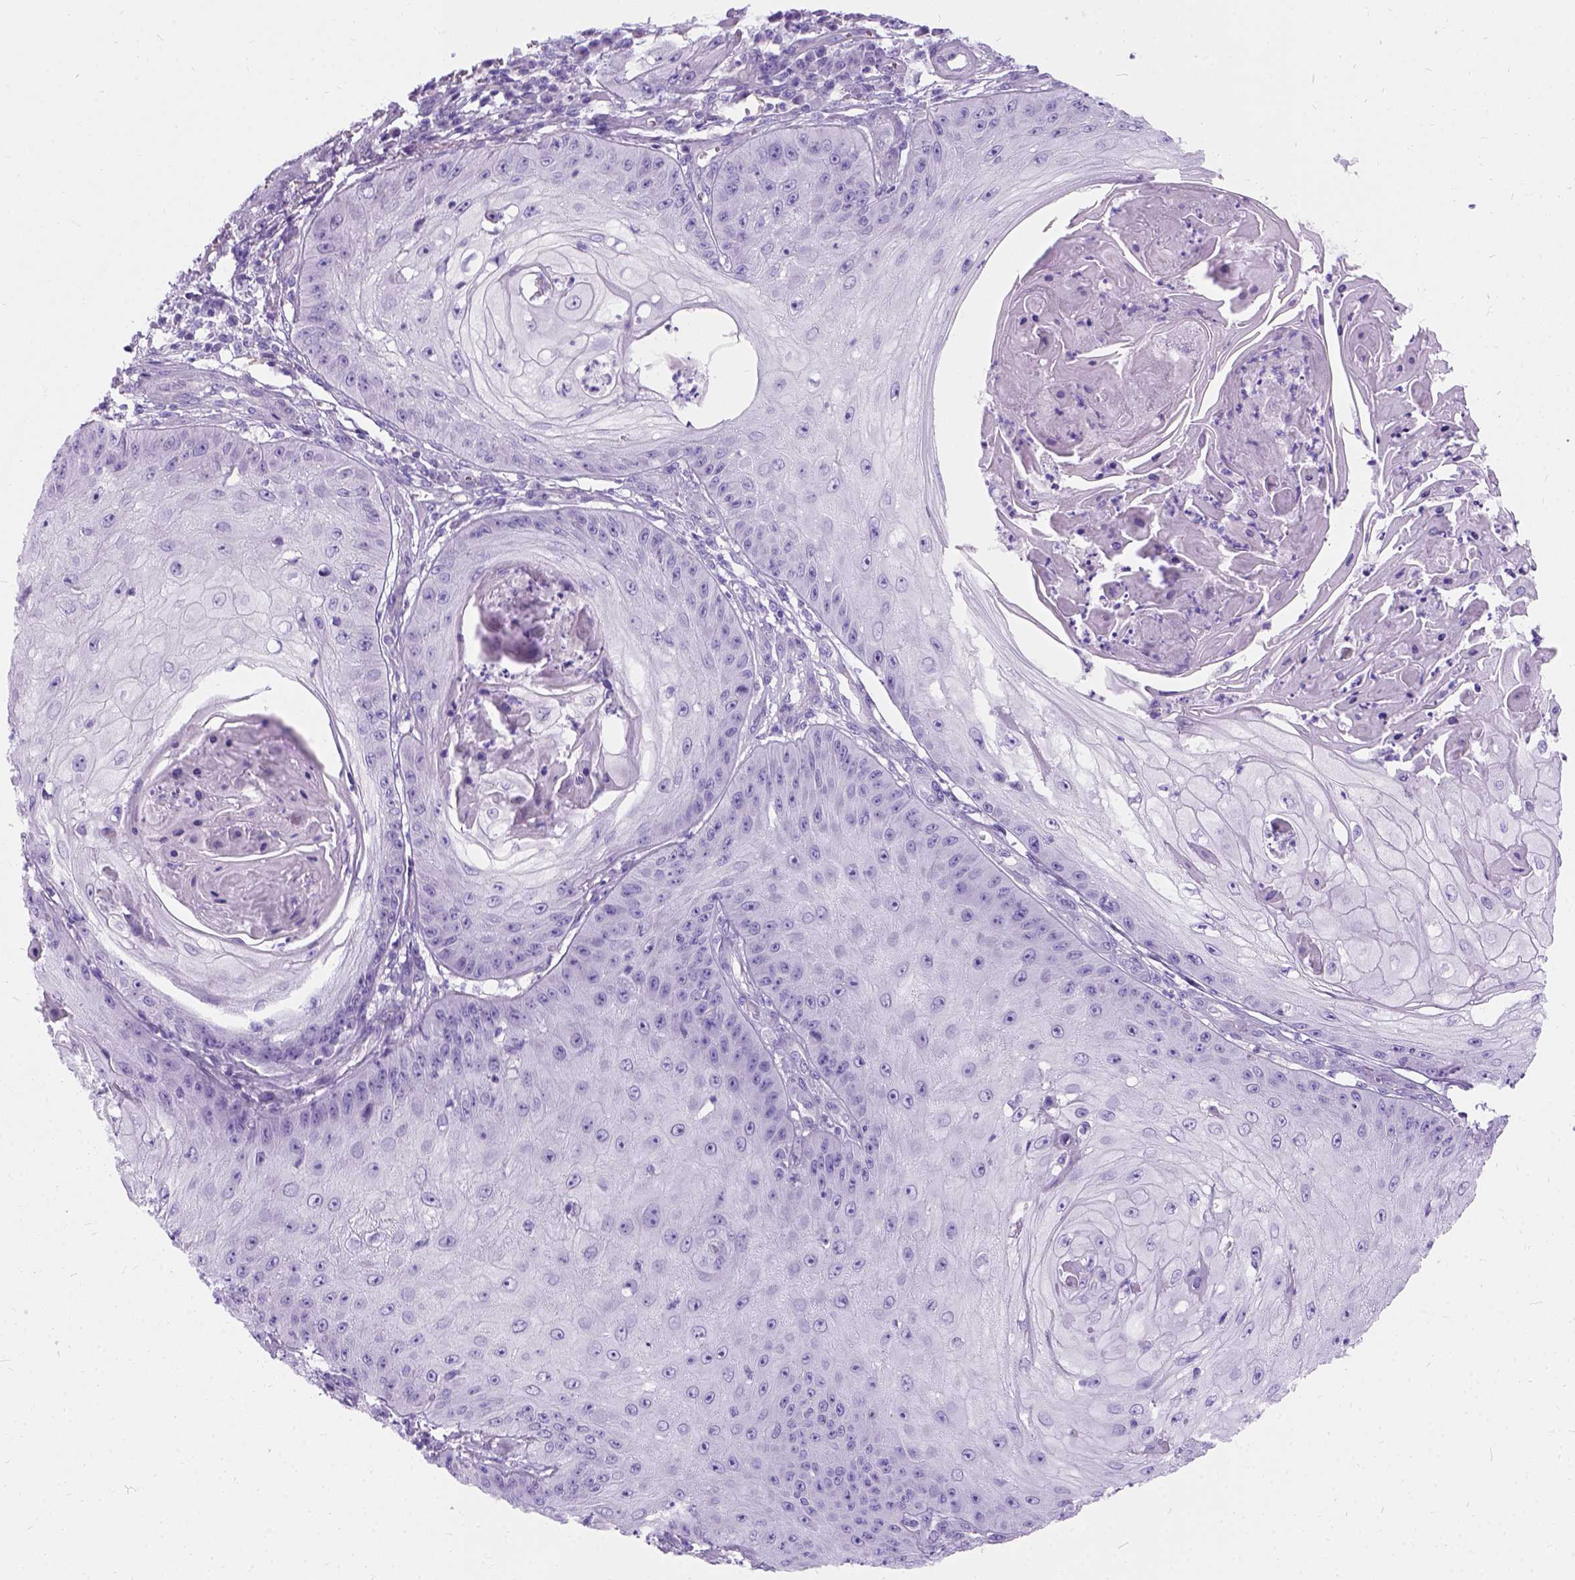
{"staining": {"intensity": "negative", "quantity": "none", "location": "none"}, "tissue": "skin cancer", "cell_type": "Tumor cells", "image_type": "cancer", "snomed": [{"axis": "morphology", "description": "Squamous cell carcinoma, NOS"}, {"axis": "topography", "description": "Skin"}], "caption": "Immunohistochemical staining of skin cancer (squamous cell carcinoma) shows no significant expression in tumor cells.", "gene": "C7orf57", "patient": {"sex": "male", "age": 70}}